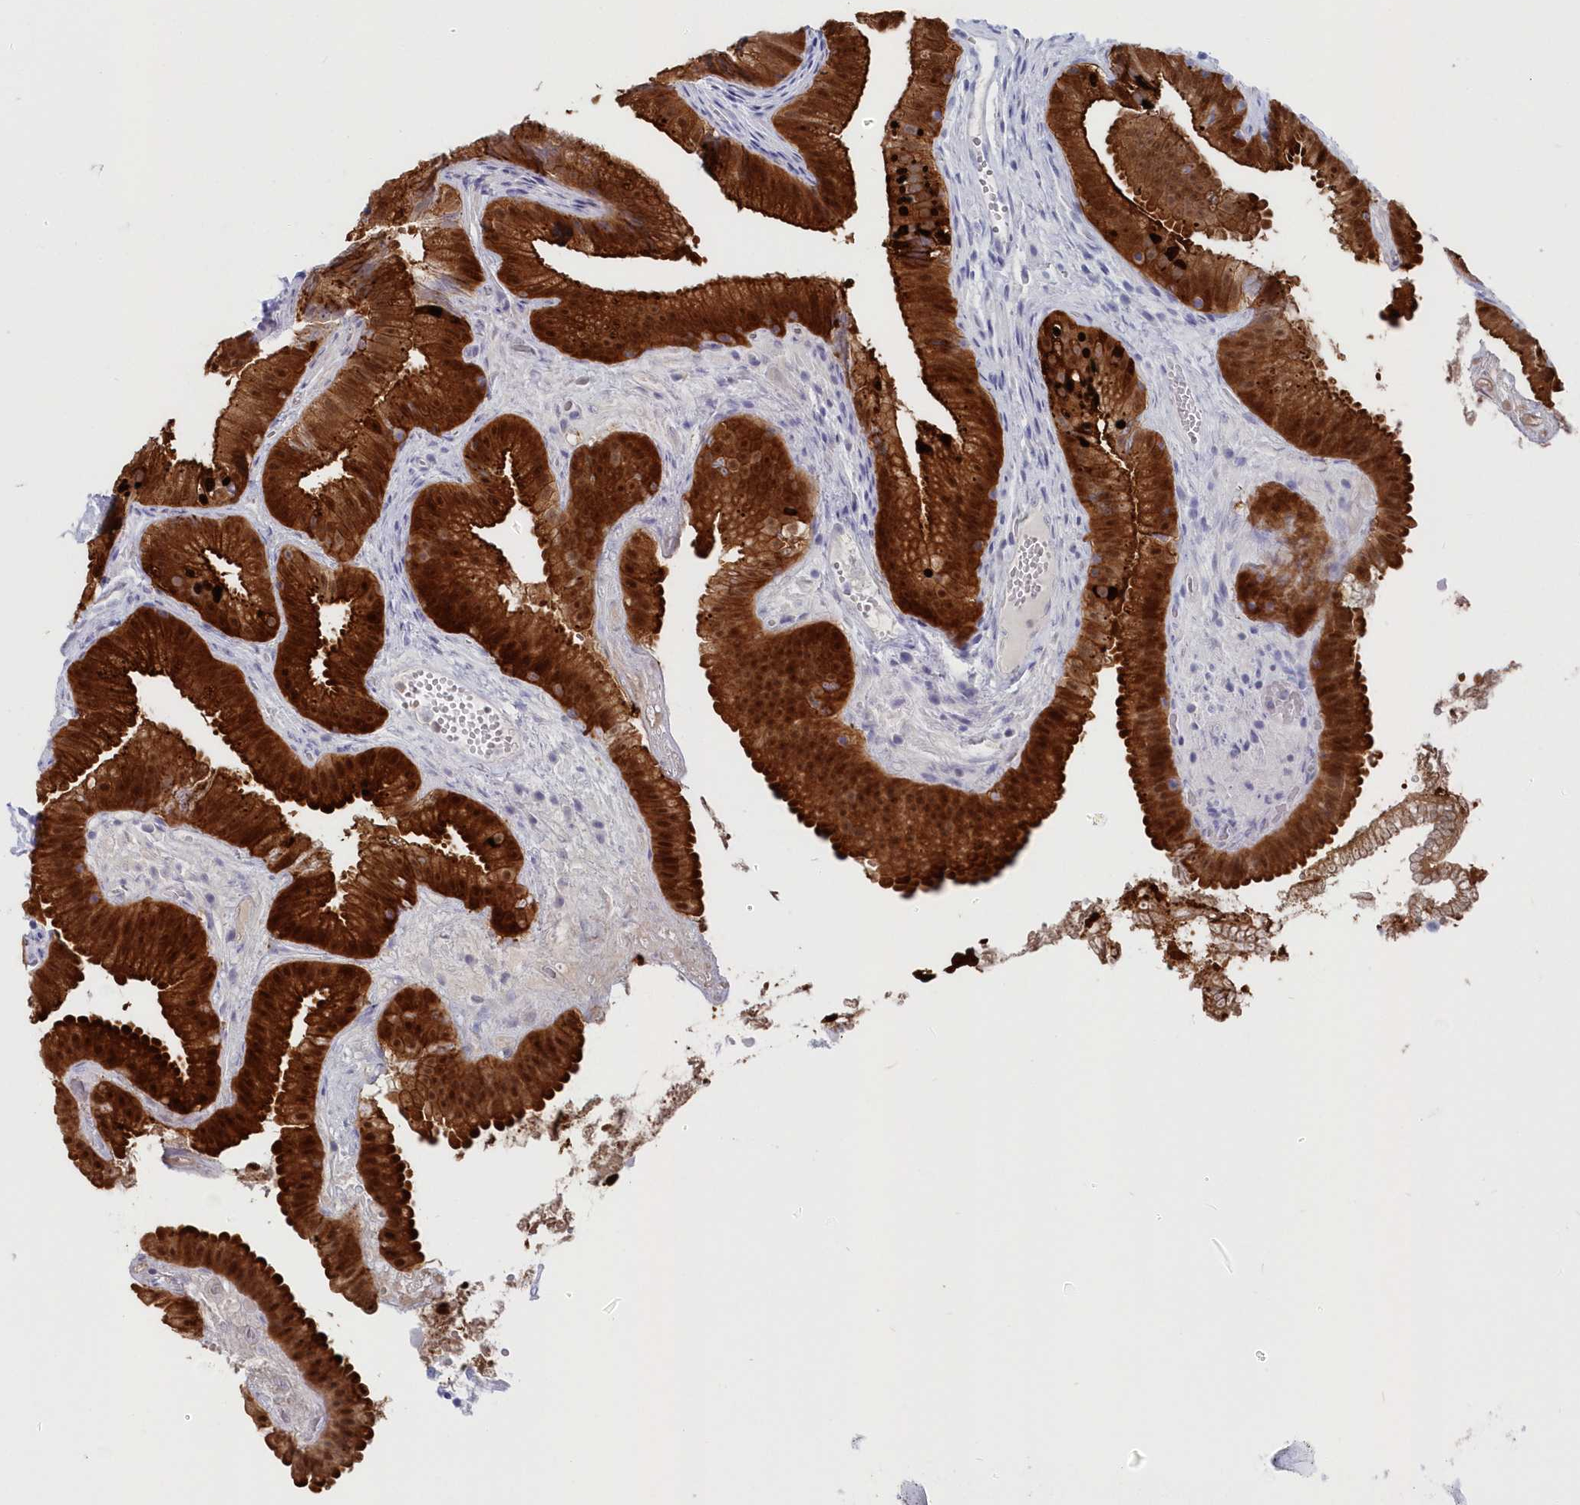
{"staining": {"intensity": "strong", "quantity": ">75%", "location": "cytoplasmic/membranous,nuclear"}, "tissue": "gallbladder", "cell_type": "Glandular cells", "image_type": "normal", "snomed": [{"axis": "morphology", "description": "Normal tissue, NOS"}, {"axis": "topography", "description": "Gallbladder"}], "caption": "A high amount of strong cytoplasmic/membranous,nuclear expression is present in approximately >75% of glandular cells in benign gallbladder. (DAB (3,3'-diaminobenzidine) IHC, brown staining for protein, blue staining for nuclei).", "gene": "CSNK1G2", "patient": {"sex": "female", "age": 30}}